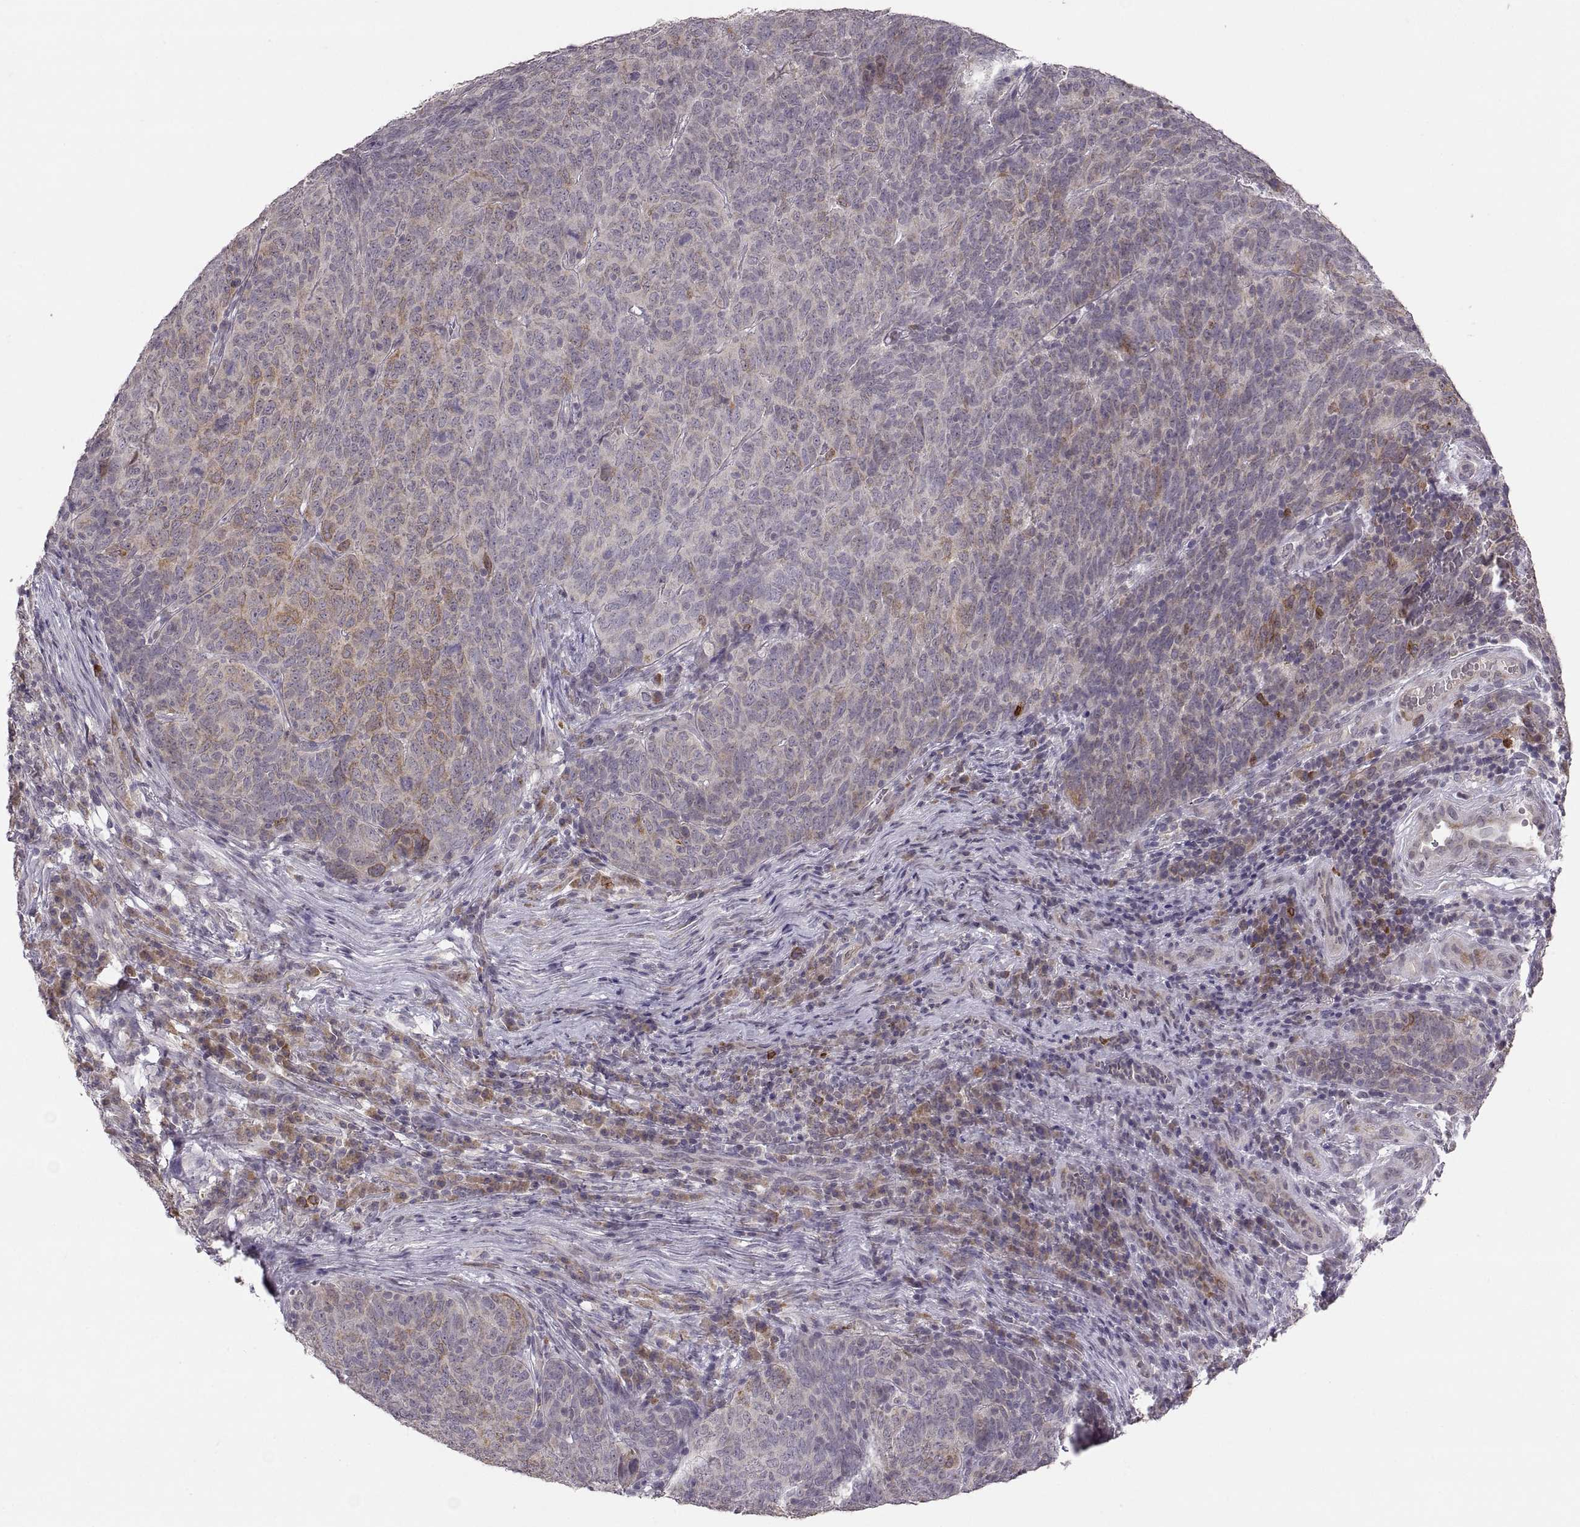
{"staining": {"intensity": "moderate", "quantity": "<25%", "location": "cytoplasmic/membranous"}, "tissue": "skin cancer", "cell_type": "Tumor cells", "image_type": "cancer", "snomed": [{"axis": "morphology", "description": "Squamous cell carcinoma, NOS"}, {"axis": "topography", "description": "Skin"}, {"axis": "topography", "description": "Anal"}], "caption": "Protein analysis of skin cancer tissue displays moderate cytoplasmic/membranous expression in approximately <25% of tumor cells.", "gene": "HMGCR", "patient": {"sex": "female", "age": 51}}